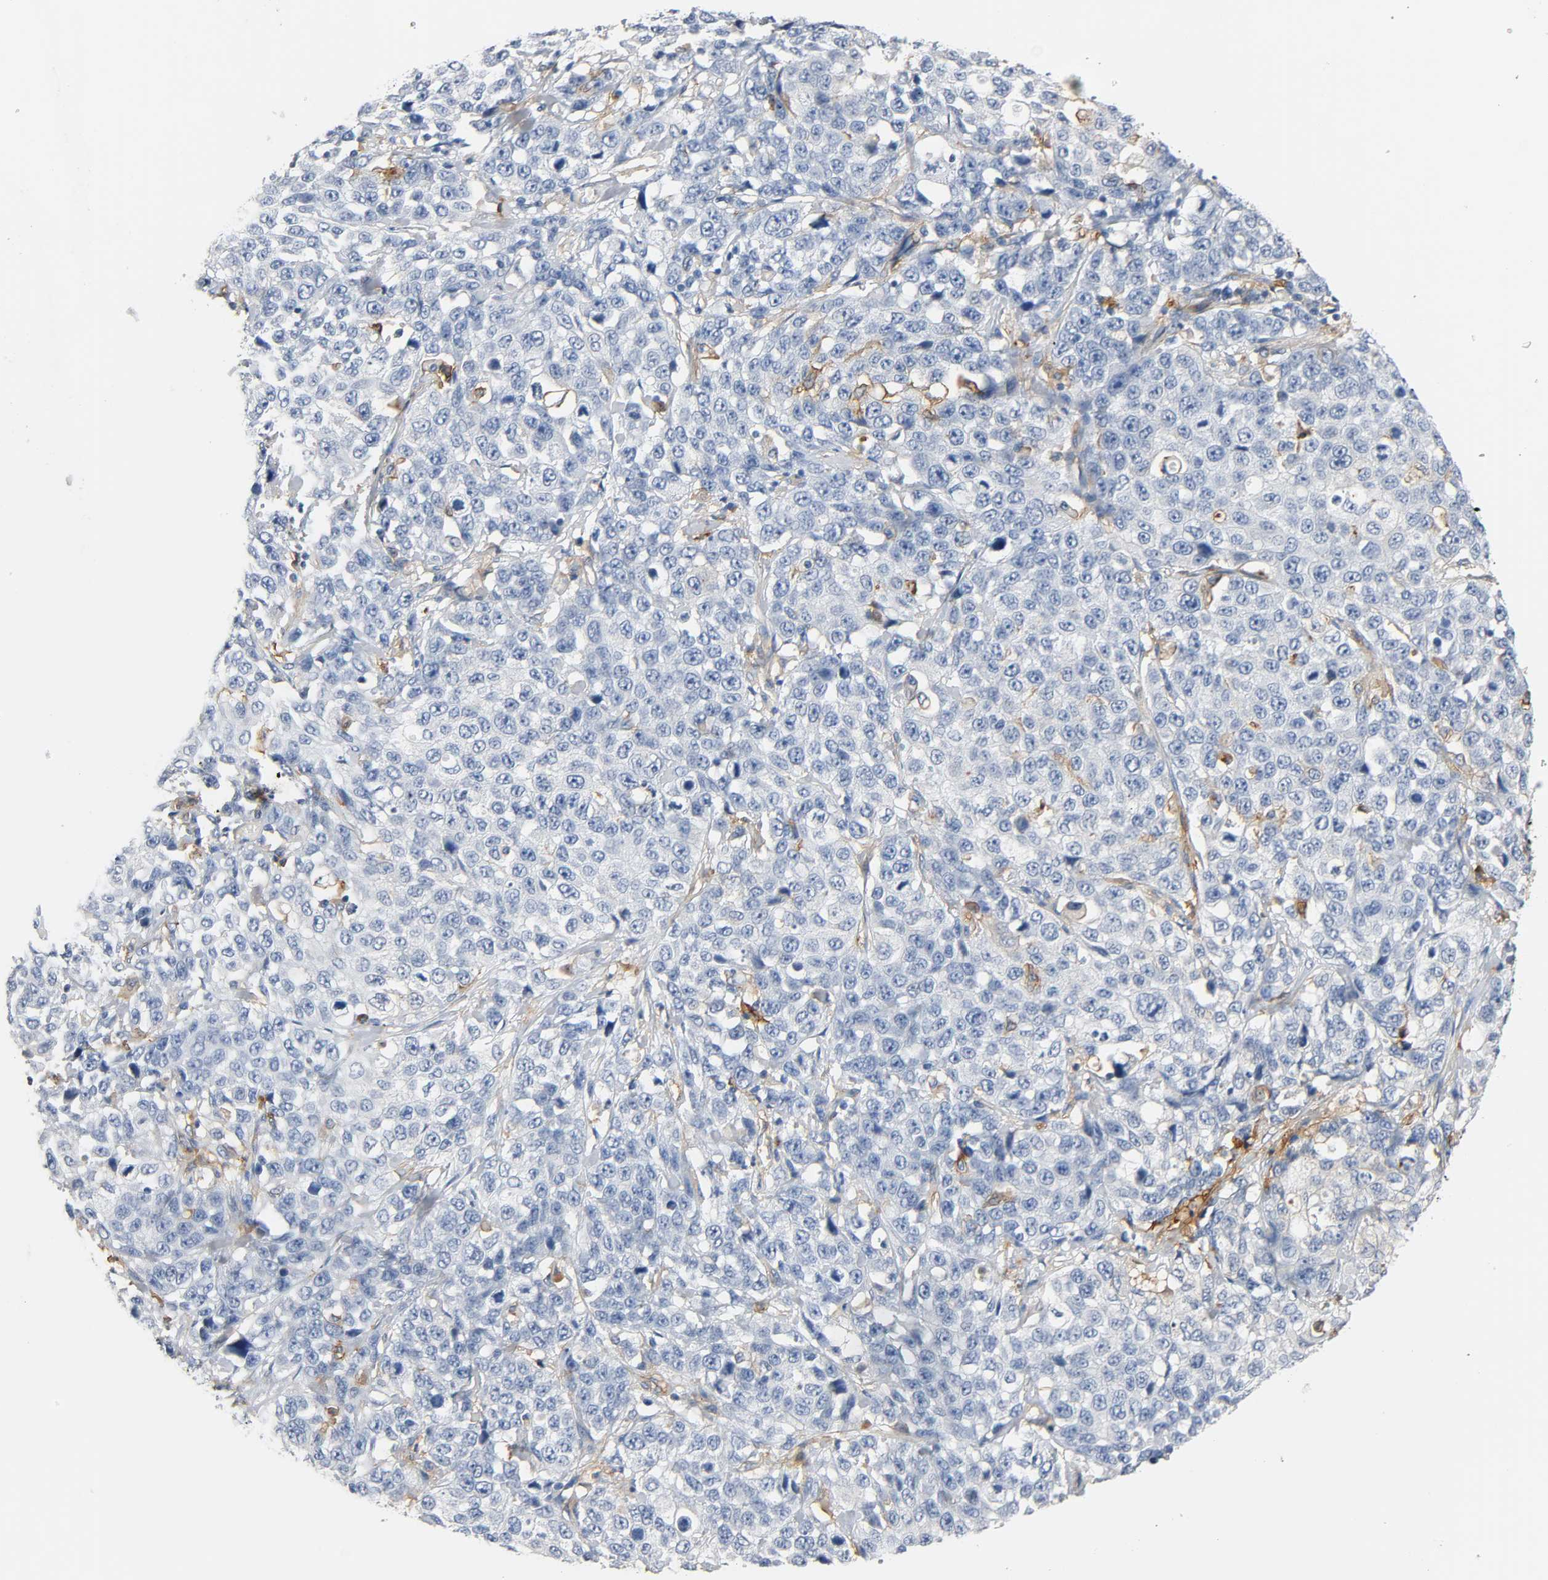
{"staining": {"intensity": "negative", "quantity": "none", "location": "none"}, "tissue": "stomach cancer", "cell_type": "Tumor cells", "image_type": "cancer", "snomed": [{"axis": "morphology", "description": "Normal tissue, NOS"}, {"axis": "morphology", "description": "Adenocarcinoma, NOS"}, {"axis": "topography", "description": "Stomach"}], "caption": "Micrograph shows no protein expression in tumor cells of adenocarcinoma (stomach) tissue.", "gene": "ANPEP", "patient": {"sex": "male", "age": 48}}